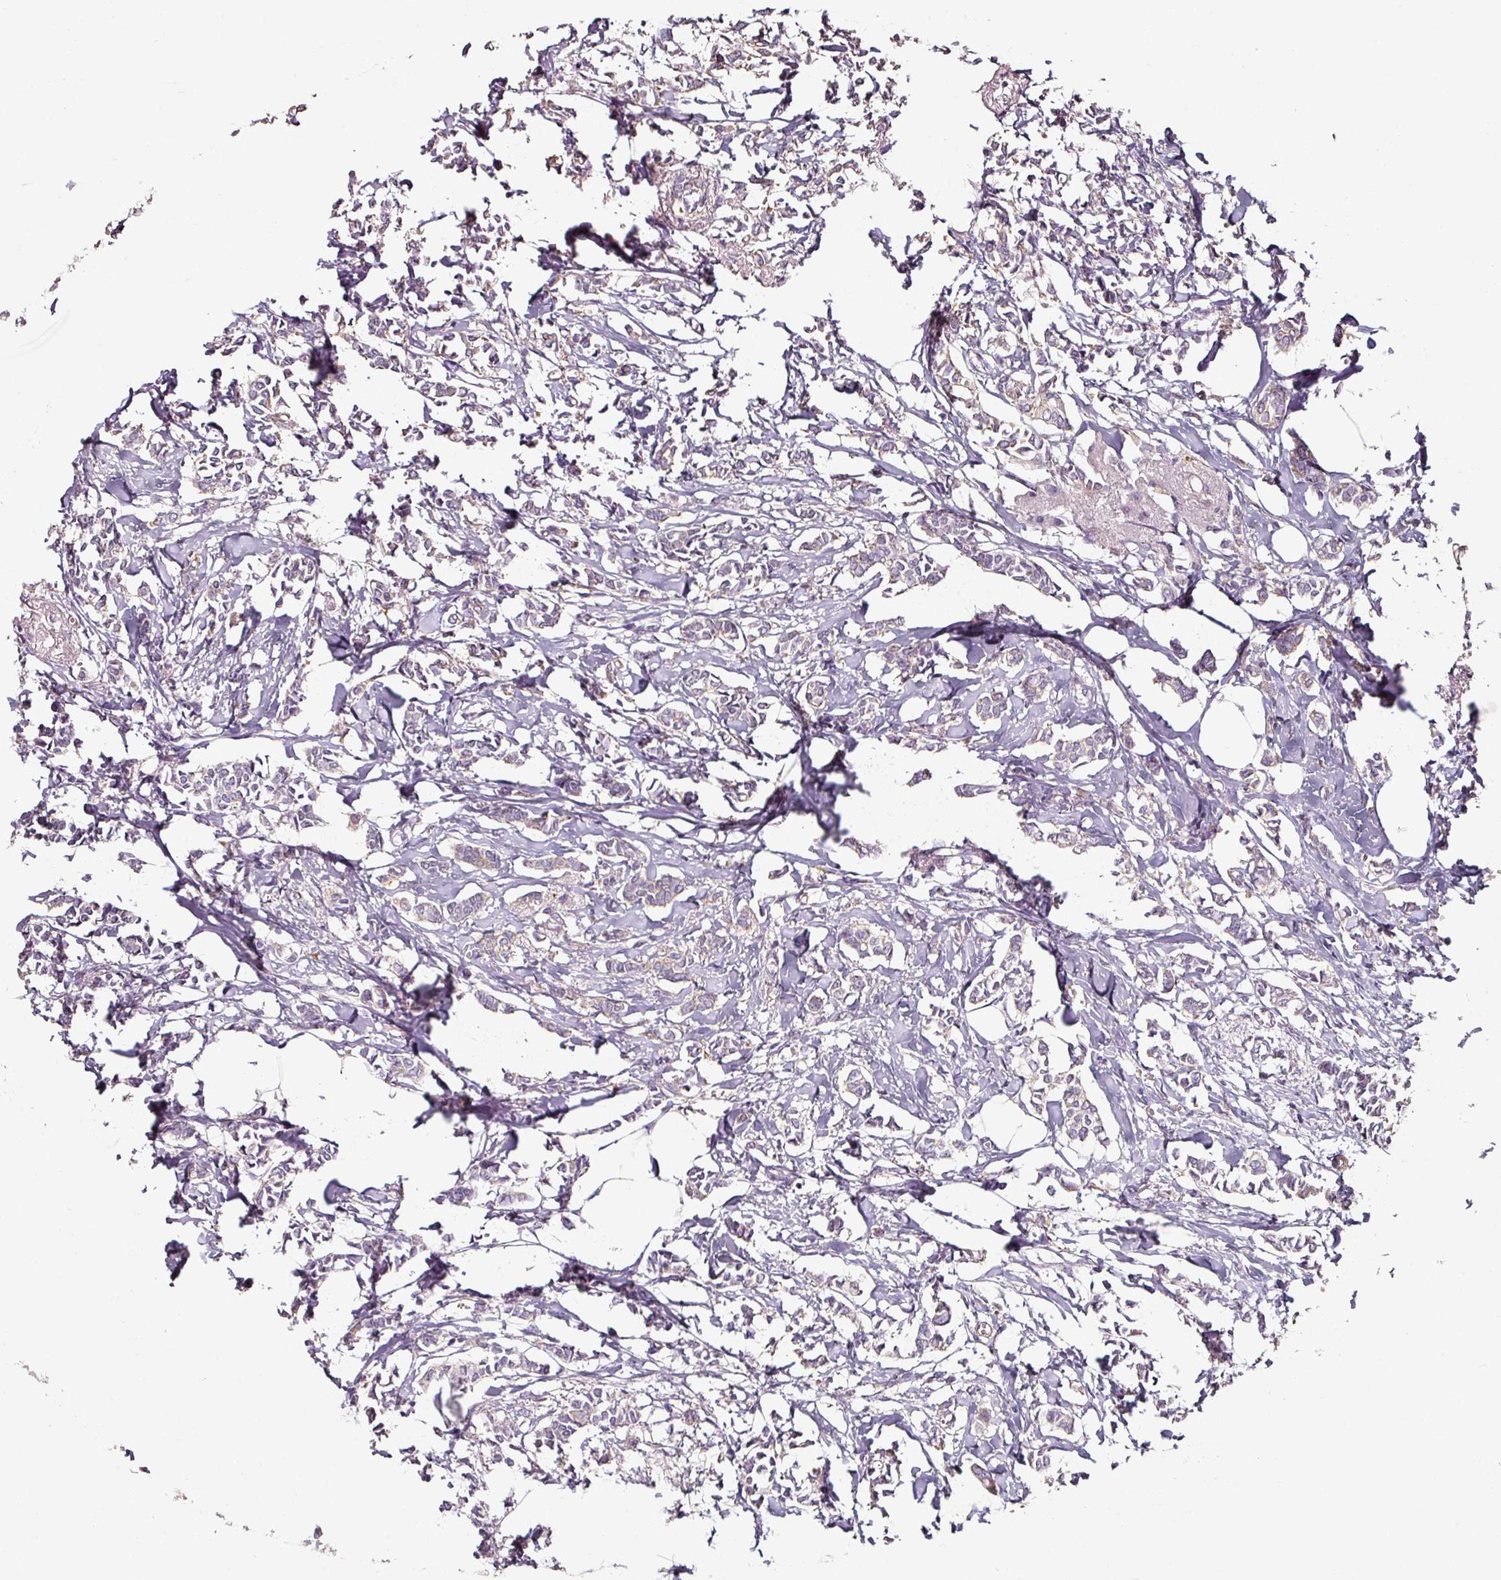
{"staining": {"intensity": "negative", "quantity": "none", "location": "none"}, "tissue": "breast cancer", "cell_type": "Tumor cells", "image_type": "cancer", "snomed": [{"axis": "morphology", "description": "Duct carcinoma"}, {"axis": "topography", "description": "Breast"}], "caption": "Tumor cells are negative for protein expression in human breast cancer (infiltrating ductal carcinoma).", "gene": "CAP2", "patient": {"sex": "female", "age": 41}}